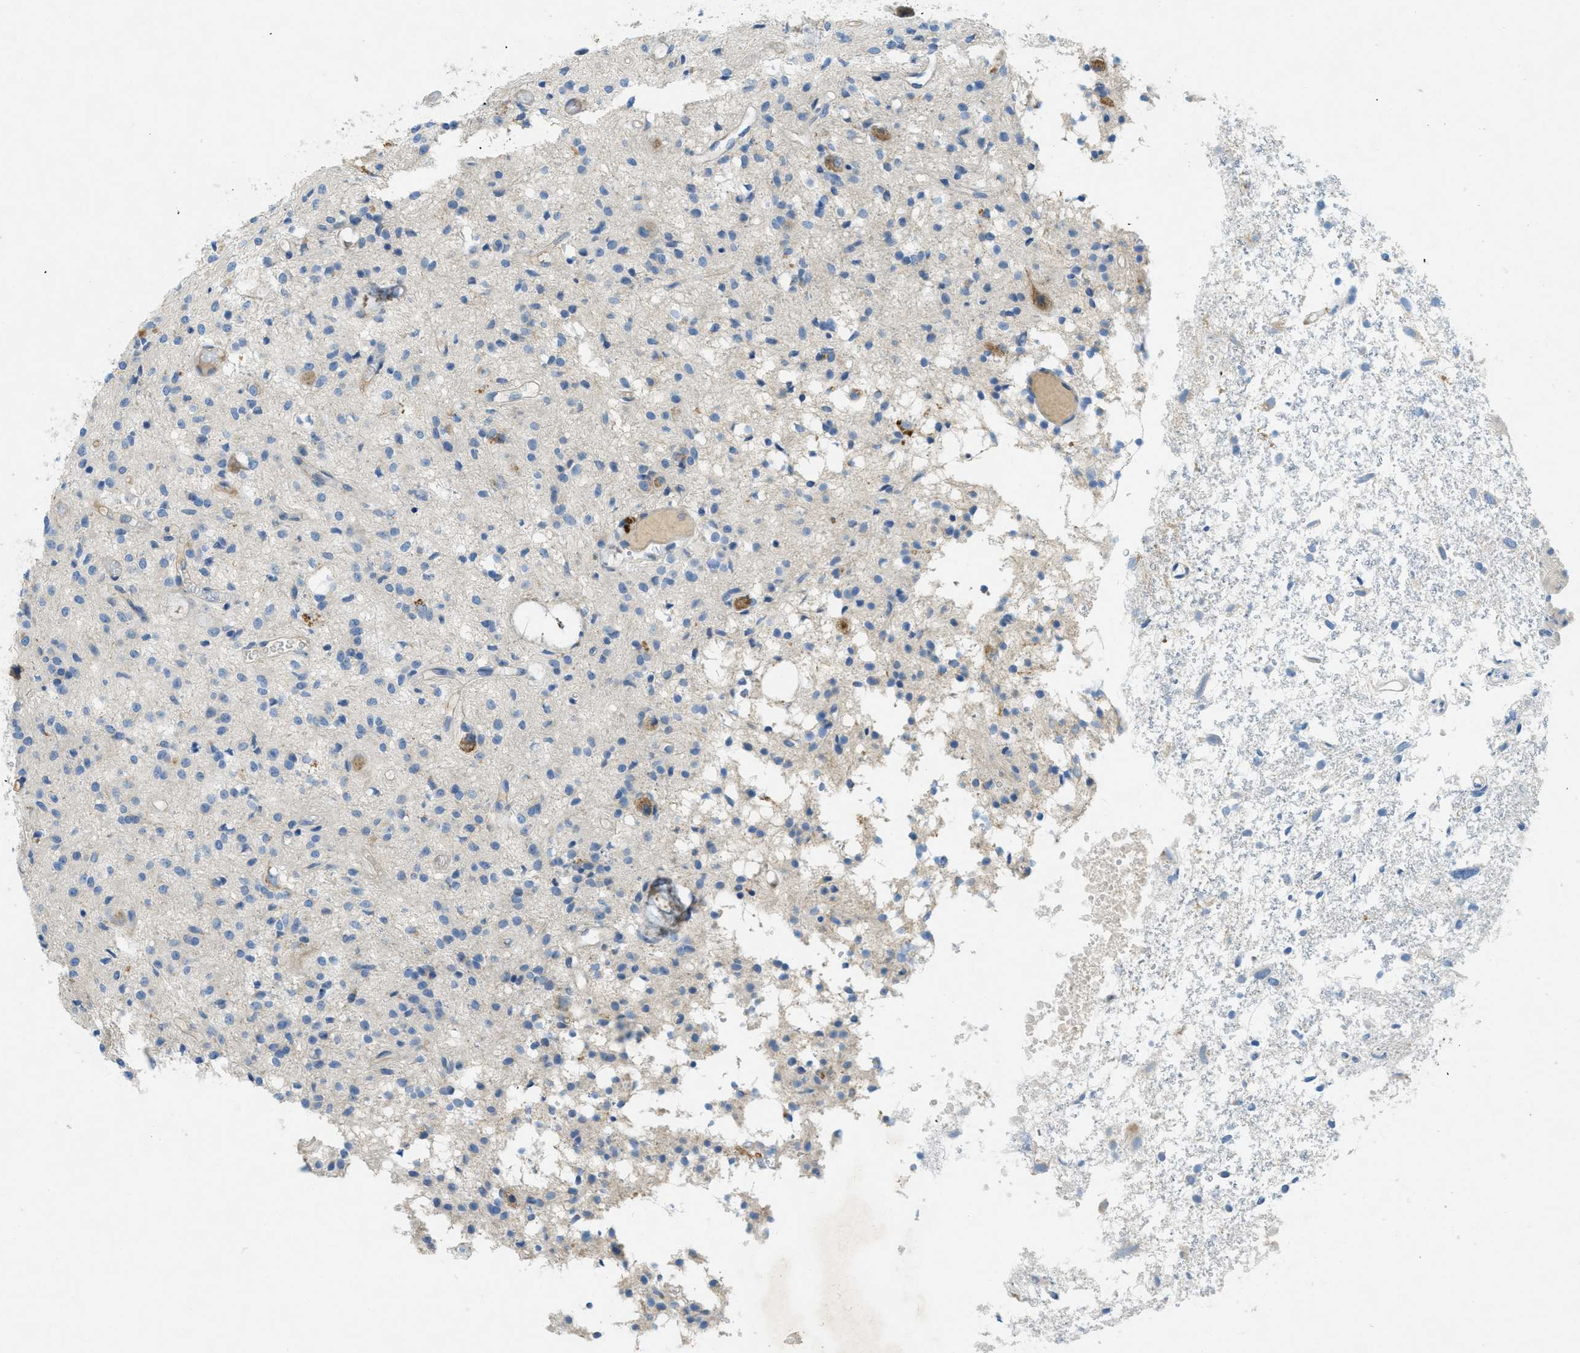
{"staining": {"intensity": "negative", "quantity": "none", "location": "none"}, "tissue": "glioma", "cell_type": "Tumor cells", "image_type": "cancer", "snomed": [{"axis": "morphology", "description": "Glioma, malignant, High grade"}, {"axis": "topography", "description": "Brain"}], "caption": "A photomicrograph of human glioma is negative for staining in tumor cells.", "gene": "CYGB", "patient": {"sex": "female", "age": 59}}